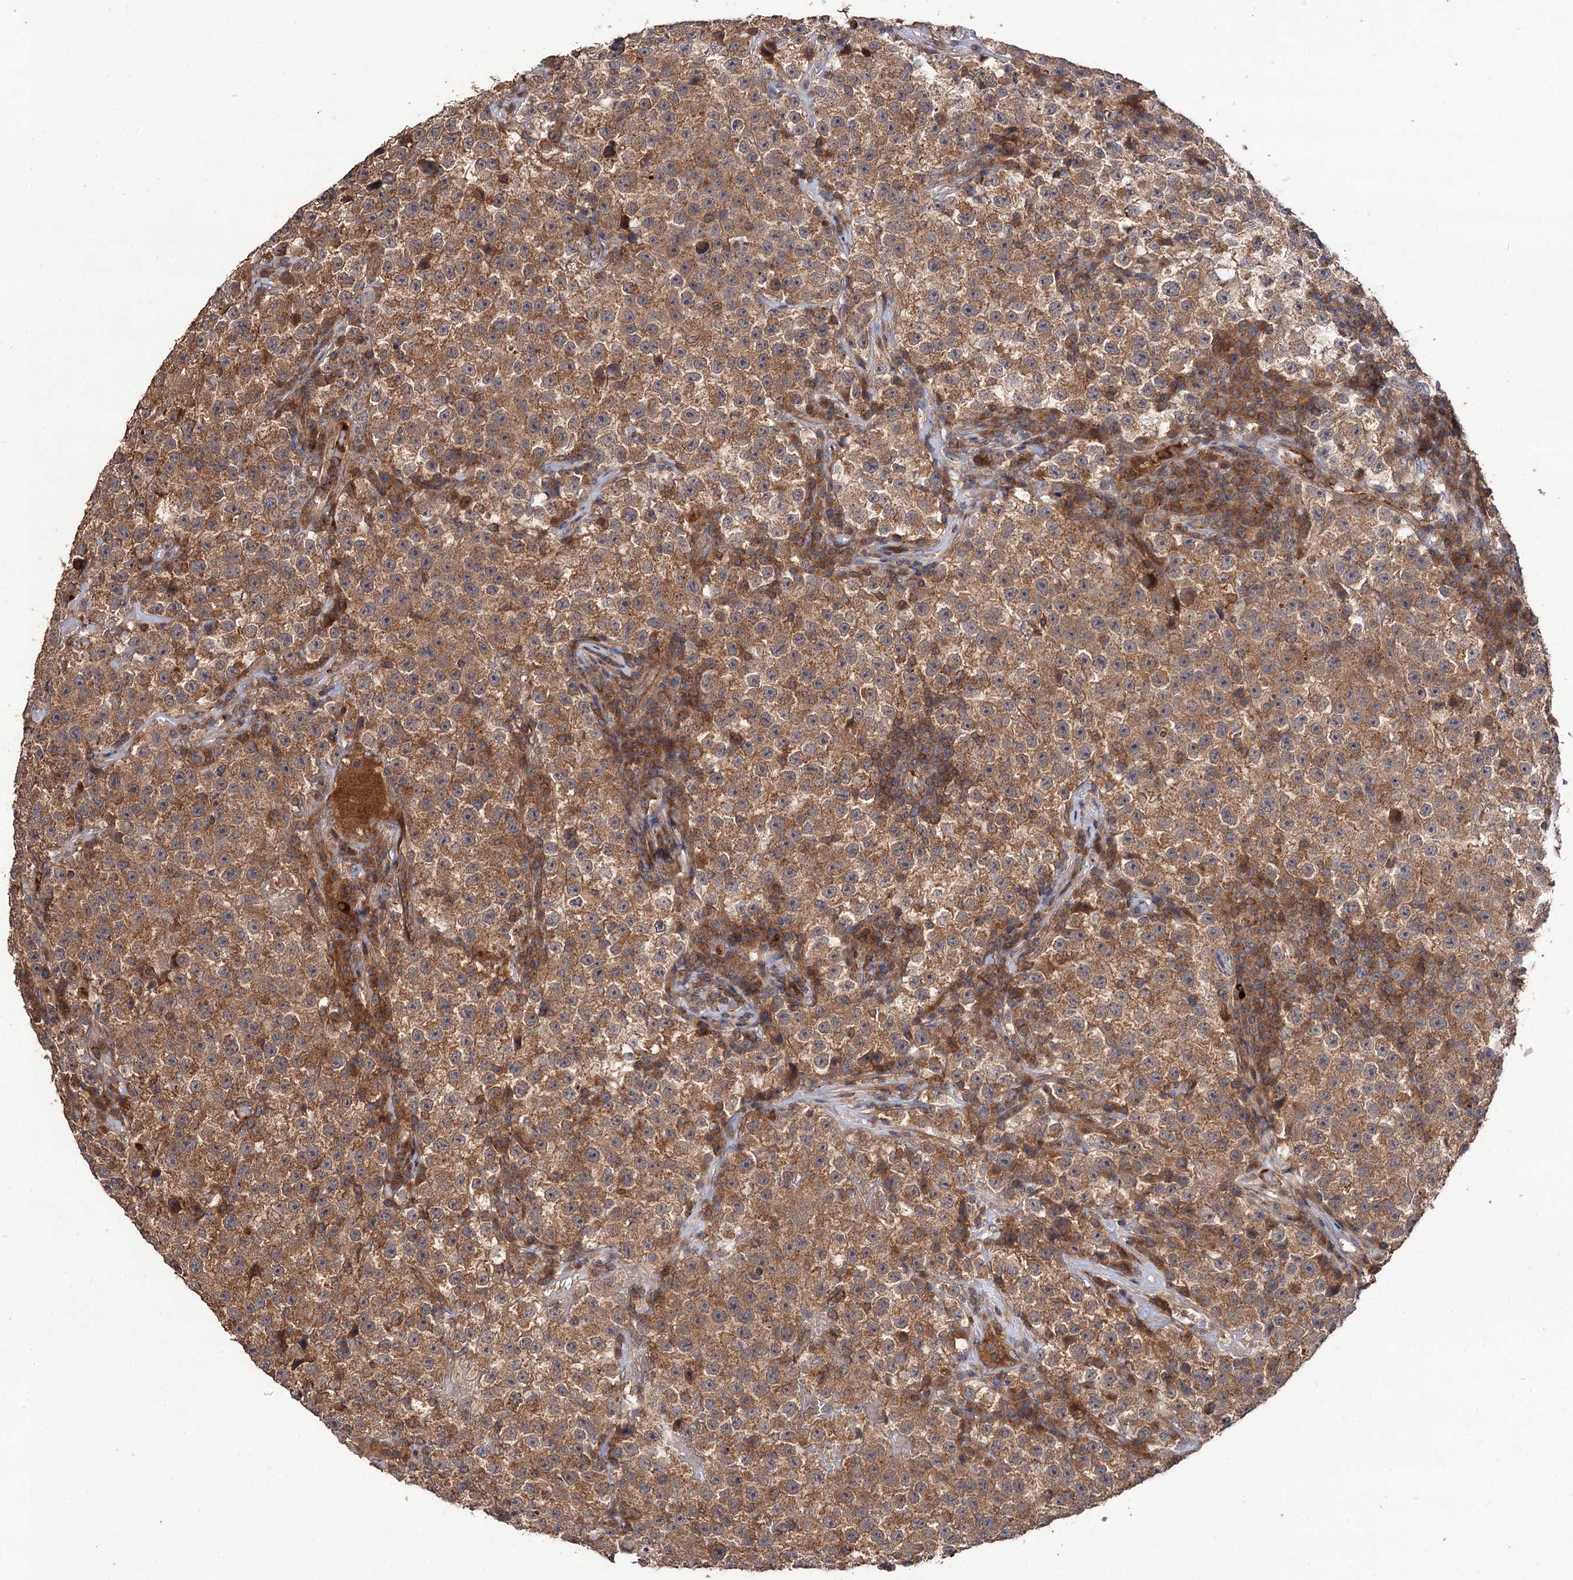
{"staining": {"intensity": "moderate", "quantity": ">75%", "location": "cytoplasmic/membranous"}, "tissue": "testis cancer", "cell_type": "Tumor cells", "image_type": "cancer", "snomed": [{"axis": "morphology", "description": "Seminoma, NOS"}, {"axis": "topography", "description": "Testis"}], "caption": "About >75% of tumor cells in human testis seminoma exhibit moderate cytoplasmic/membranous protein positivity as visualized by brown immunohistochemical staining.", "gene": "FBXW8", "patient": {"sex": "male", "age": 22}}